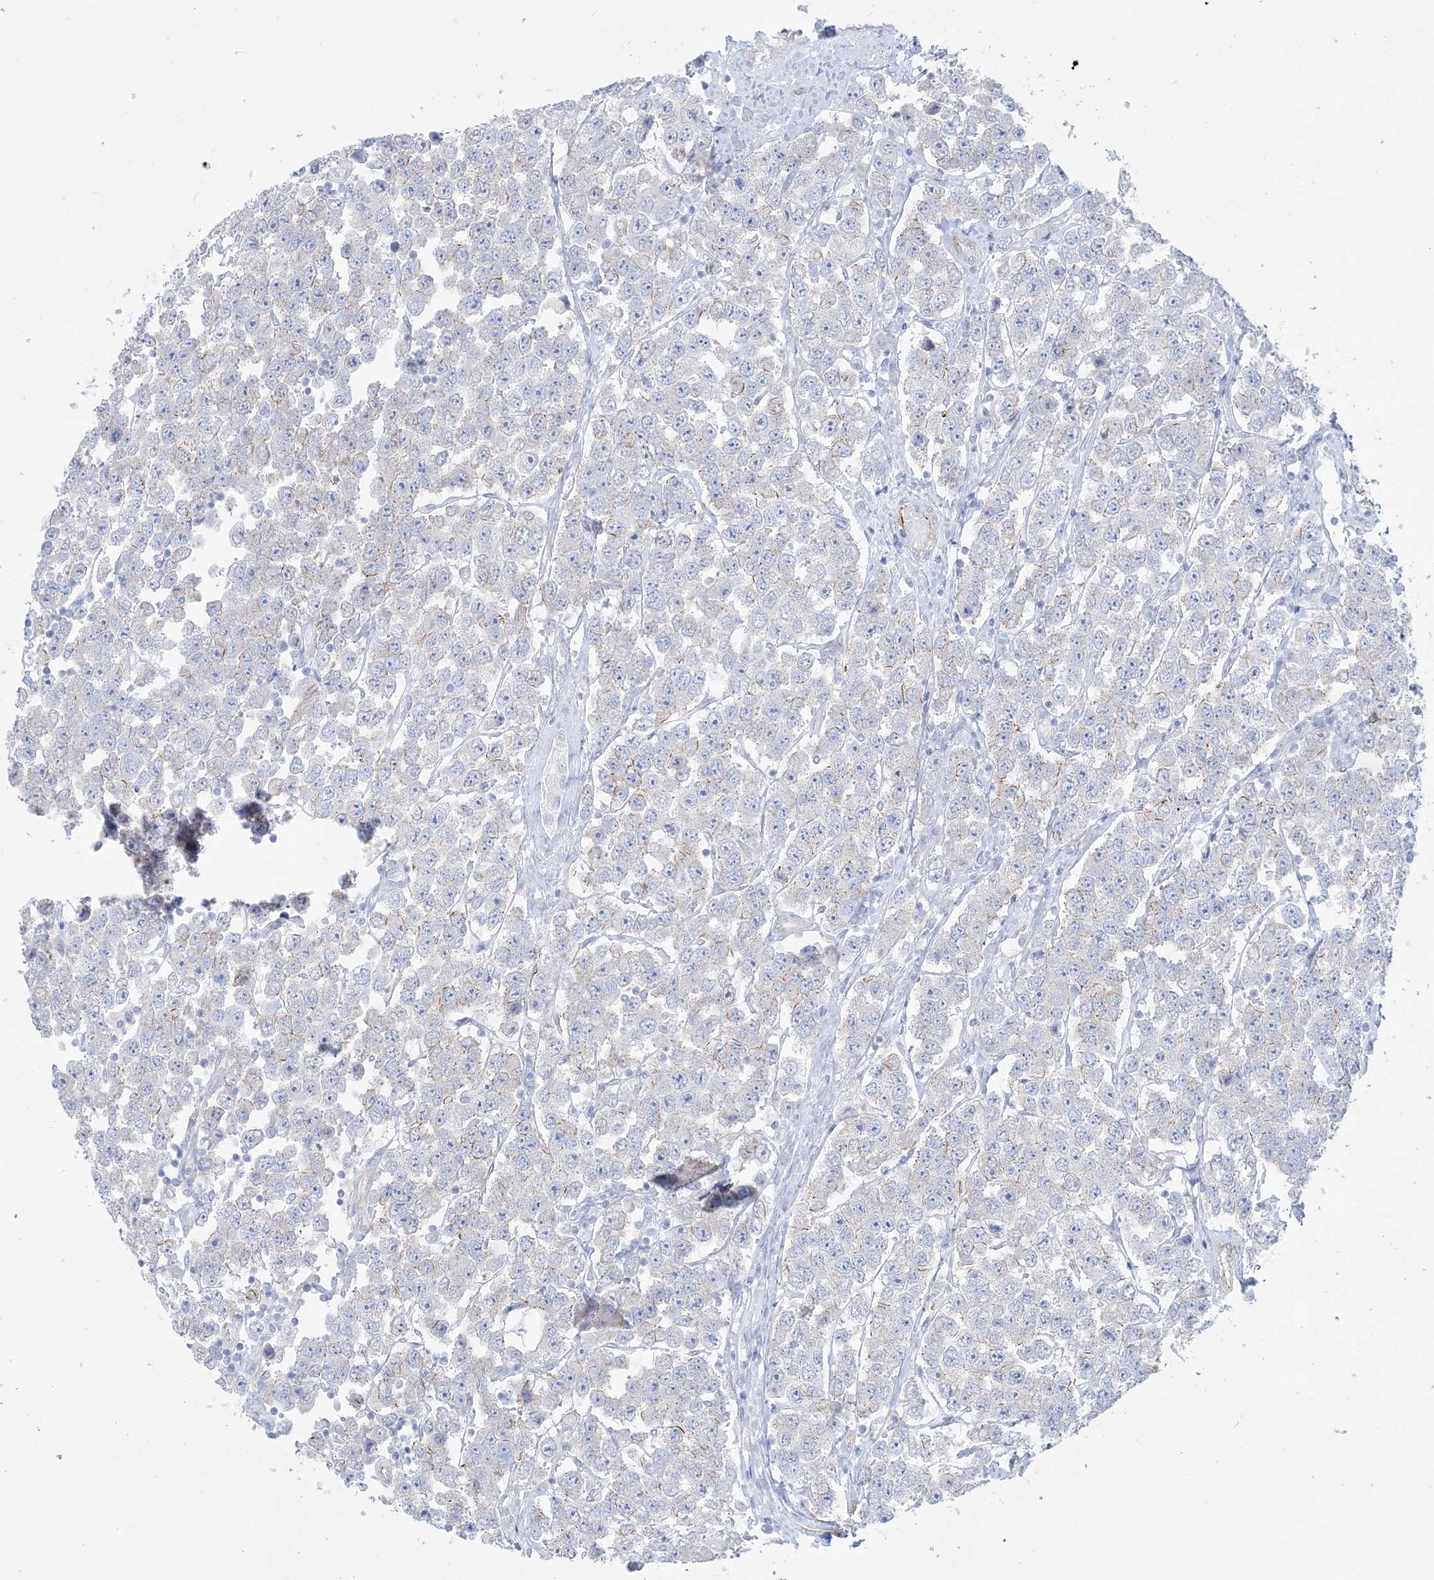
{"staining": {"intensity": "negative", "quantity": "none", "location": "none"}, "tissue": "testis cancer", "cell_type": "Tumor cells", "image_type": "cancer", "snomed": [{"axis": "morphology", "description": "Seminoma, NOS"}, {"axis": "topography", "description": "Testis"}], "caption": "This is a photomicrograph of immunohistochemistry (IHC) staining of testis cancer (seminoma), which shows no expression in tumor cells.", "gene": "B3GNT7", "patient": {"sex": "male", "age": 28}}